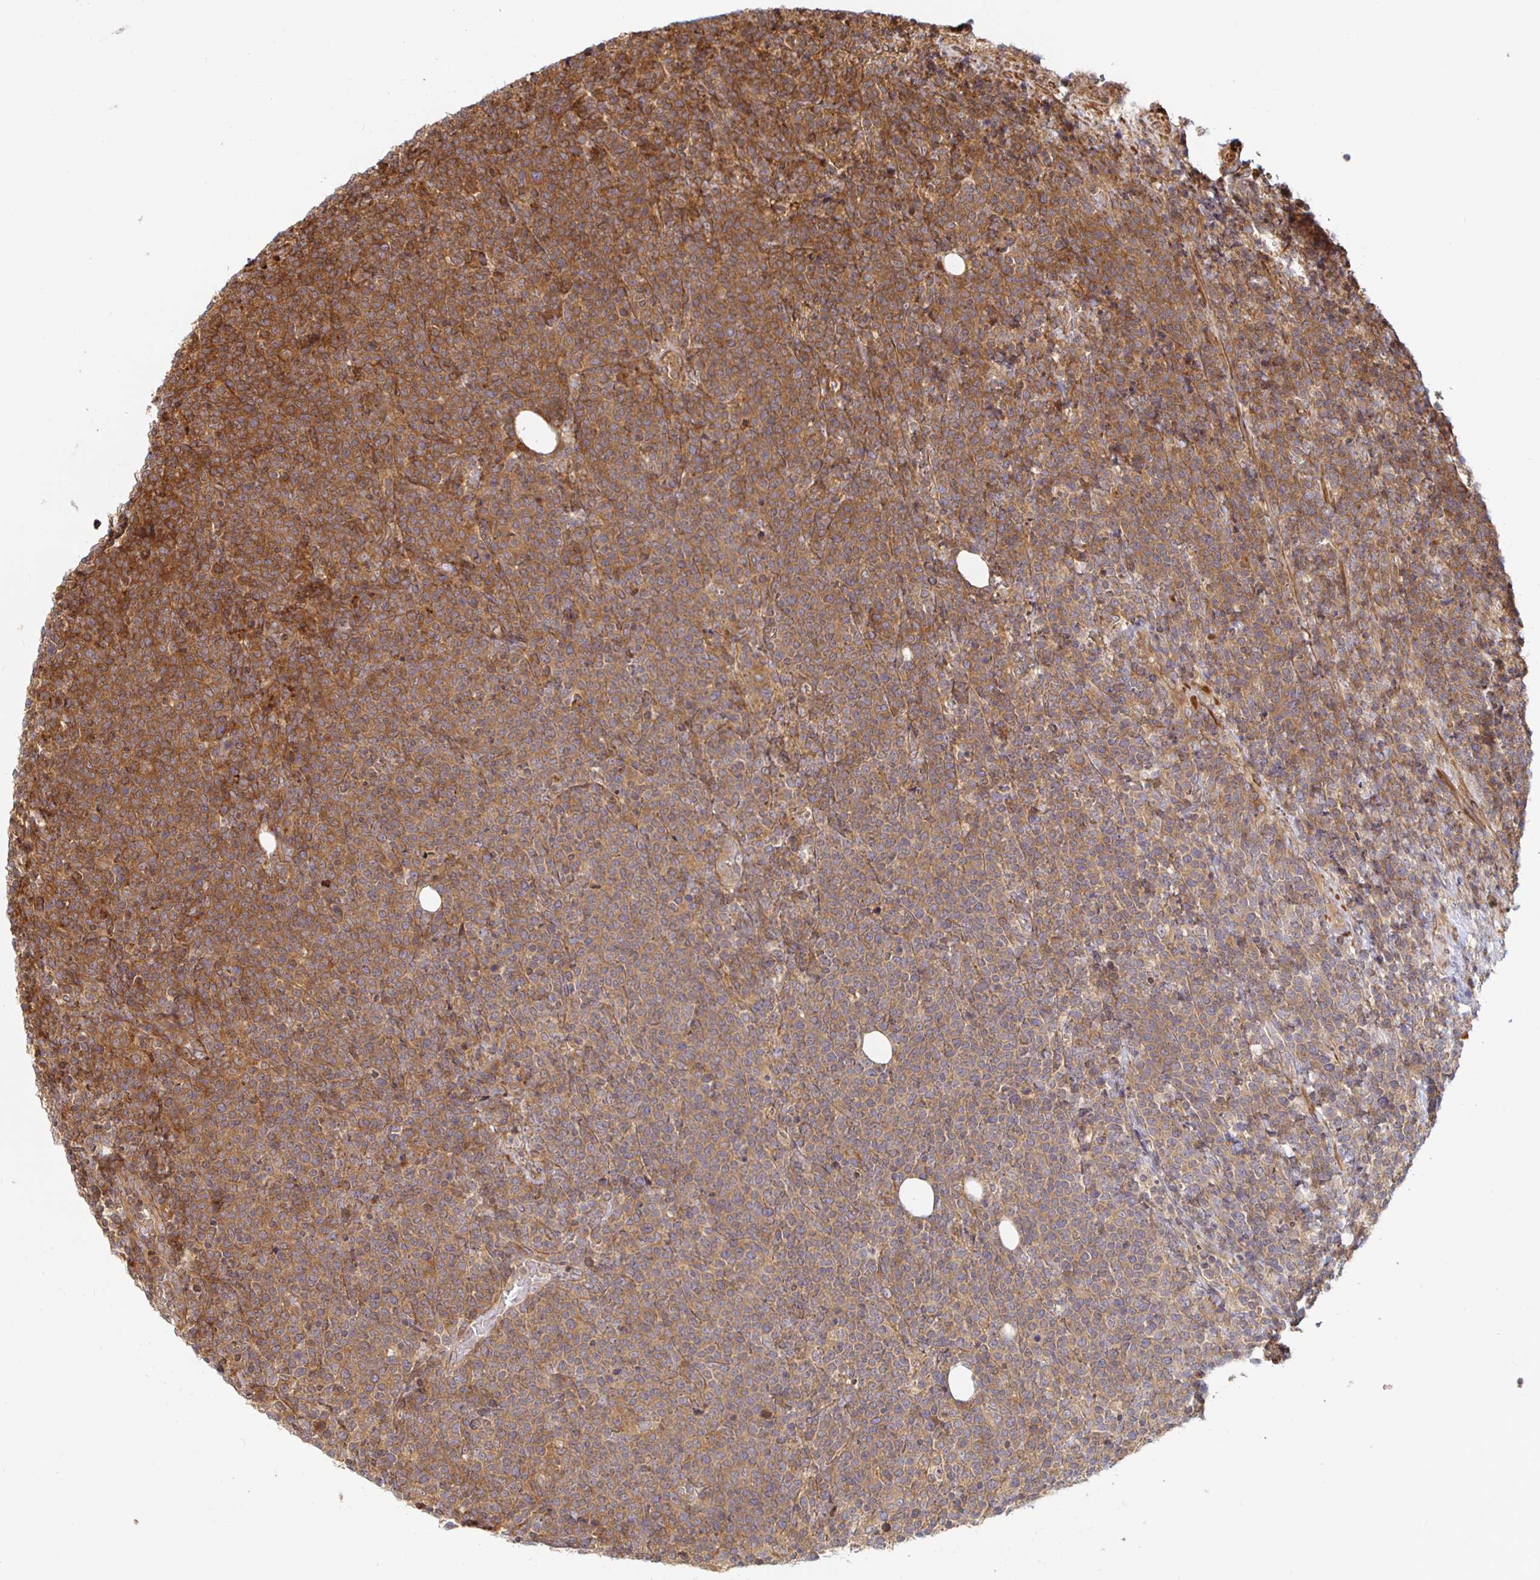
{"staining": {"intensity": "moderate", "quantity": ">75%", "location": "cytoplasmic/membranous"}, "tissue": "lymphoma", "cell_type": "Tumor cells", "image_type": "cancer", "snomed": [{"axis": "morphology", "description": "Malignant lymphoma, non-Hodgkin's type, High grade"}, {"axis": "topography", "description": "Lymph node"}], "caption": "A brown stain labels moderate cytoplasmic/membranous expression of a protein in human high-grade malignant lymphoma, non-Hodgkin's type tumor cells. Ihc stains the protein in brown and the nuclei are stained blue.", "gene": "STRAP", "patient": {"sex": "male", "age": 61}}